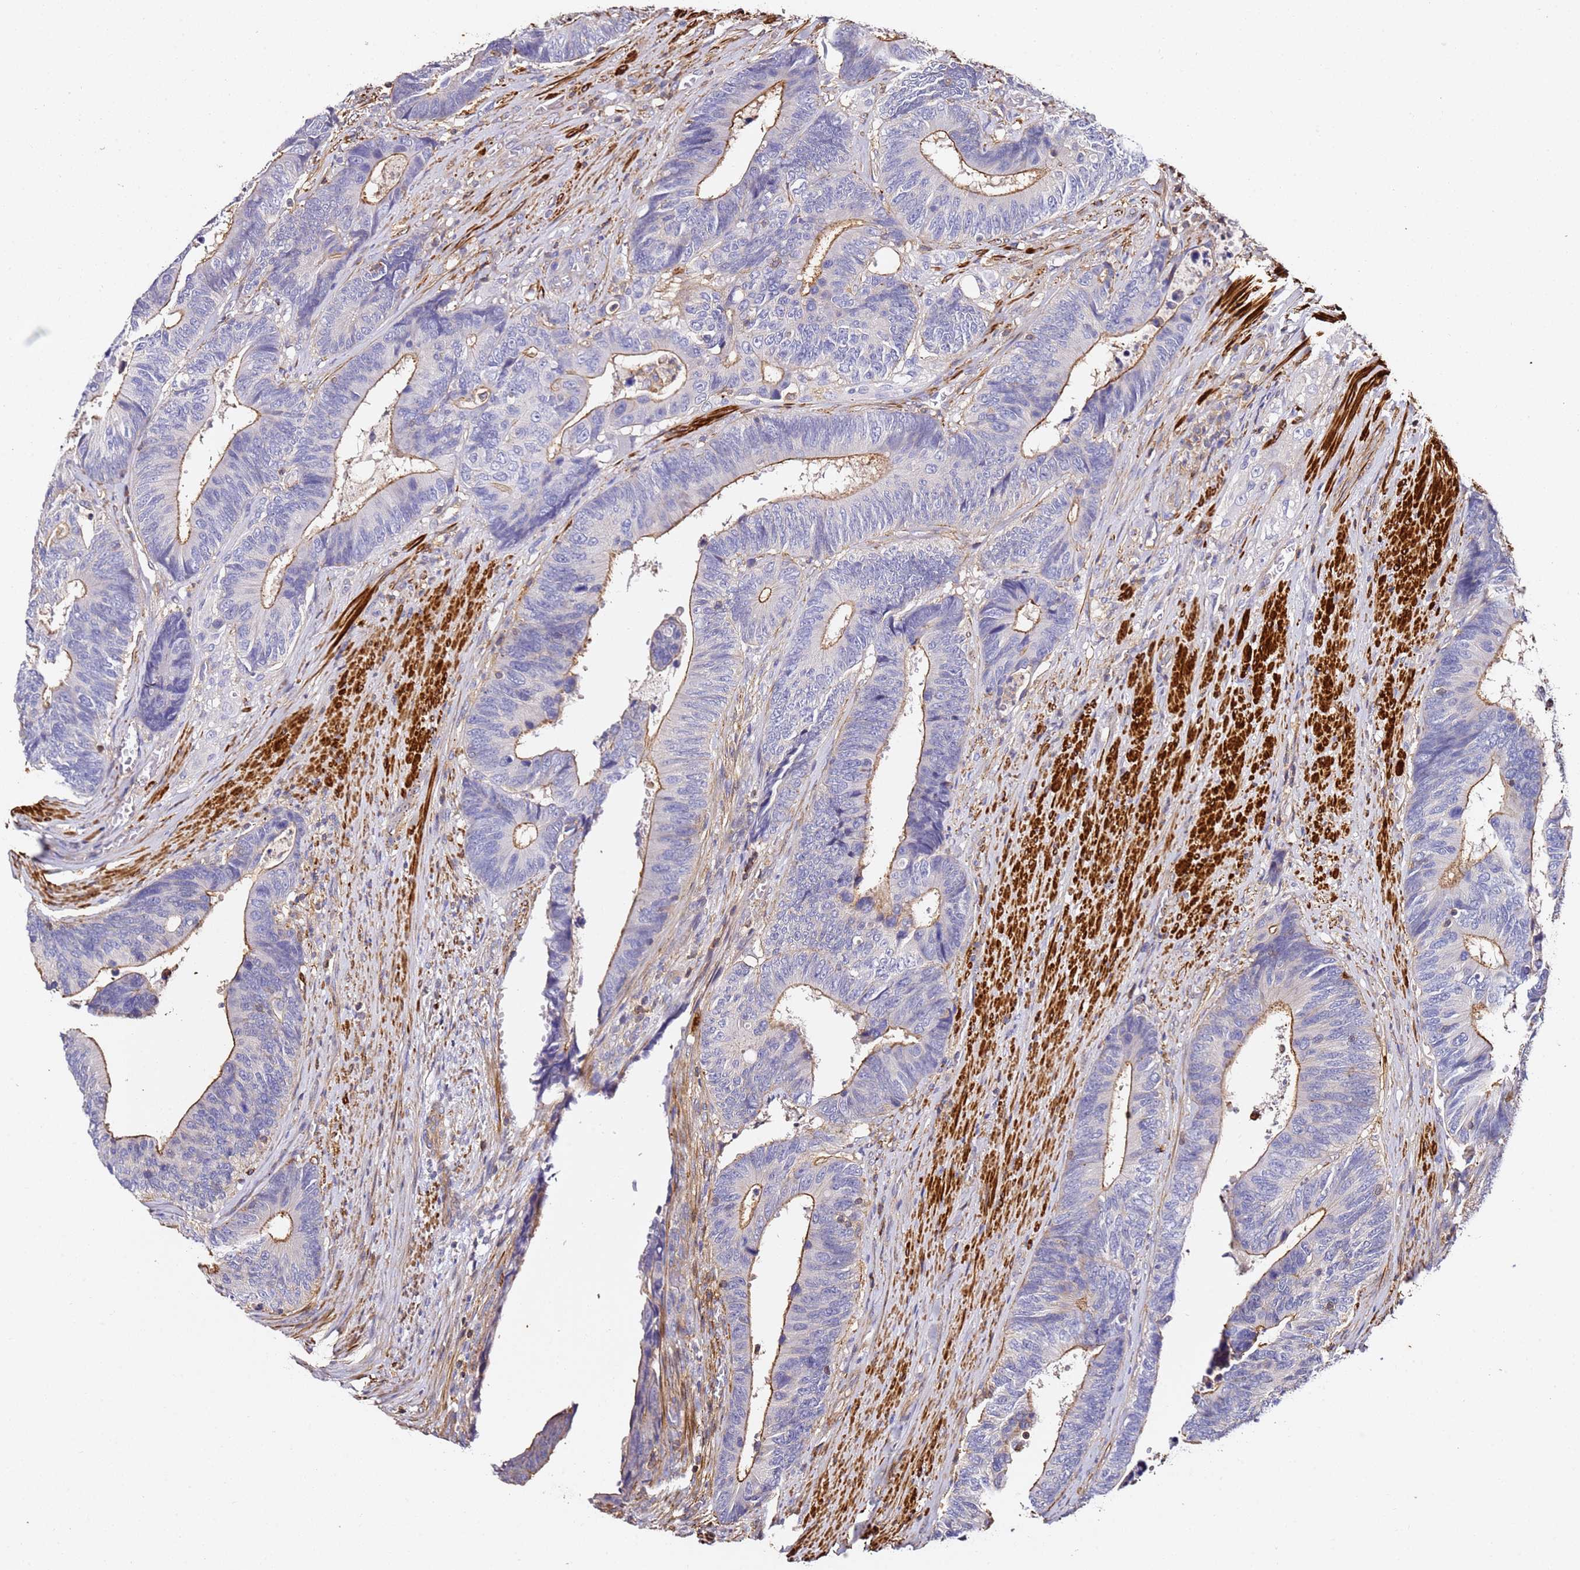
{"staining": {"intensity": "moderate", "quantity": "25%-75%", "location": "cytoplasmic/membranous"}, "tissue": "colorectal cancer", "cell_type": "Tumor cells", "image_type": "cancer", "snomed": [{"axis": "morphology", "description": "Adenocarcinoma, NOS"}, {"axis": "topography", "description": "Colon"}], "caption": "Protein staining by immunohistochemistry (IHC) exhibits moderate cytoplasmic/membranous positivity in approximately 25%-75% of tumor cells in adenocarcinoma (colorectal).", "gene": "ZNF671", "patient": {"sex": "male", "age": 87}}